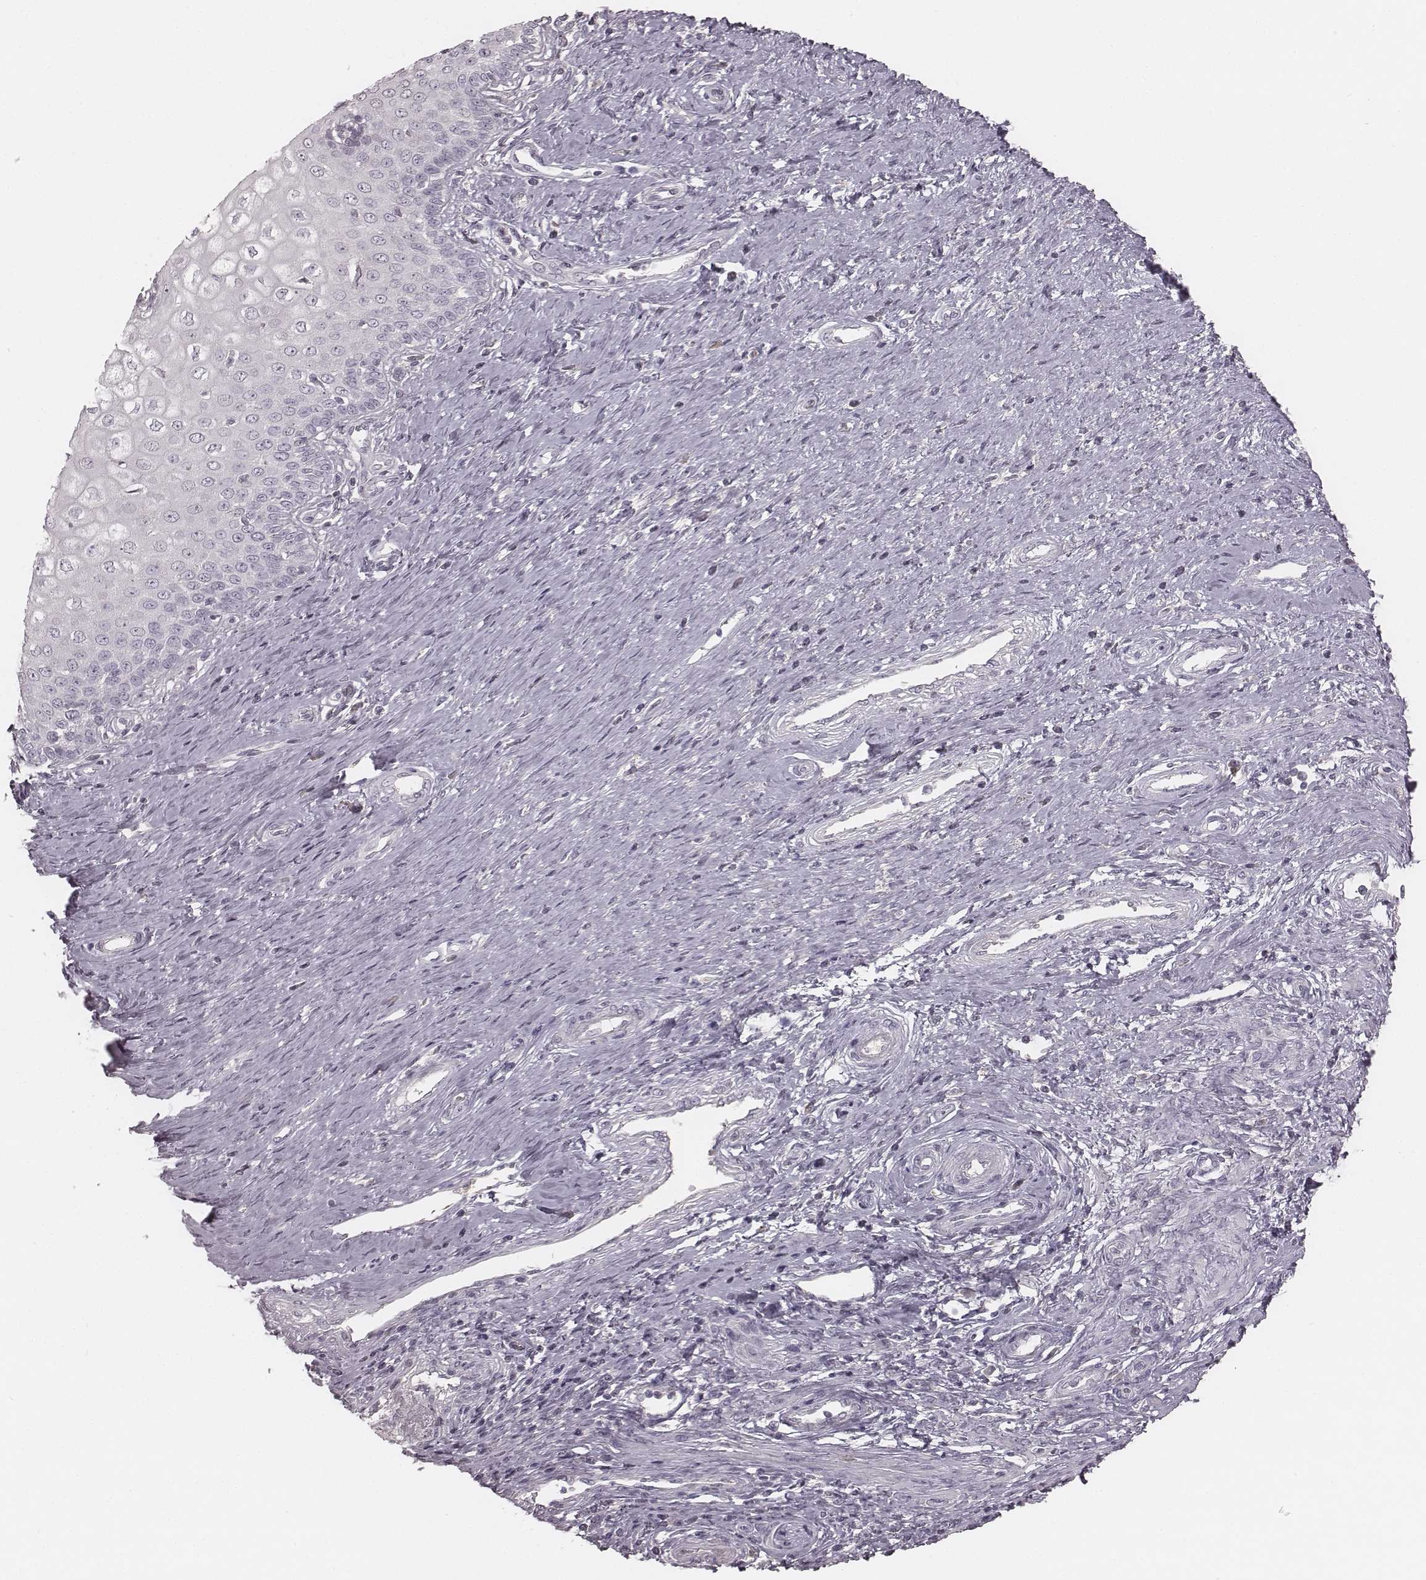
{"staining": {"intensity": "negative", "quantity": "none", "location": "none"}, "tissue": "cervical cancer", "cell_type": "Tumor cells", "image_type": "cancer", "snomed": [{"axis": "morphology", "description": "Squamous cell carcinoma, NOS"}, {"axis": "topography", "description": "Cervix"}], "caption": "The histopathology image shows no staining of tumor cells in cervical cancer (squamous cell carcinoma).", "gene": "SMIM24", "patient": {"sex": "female", "age": 26}}